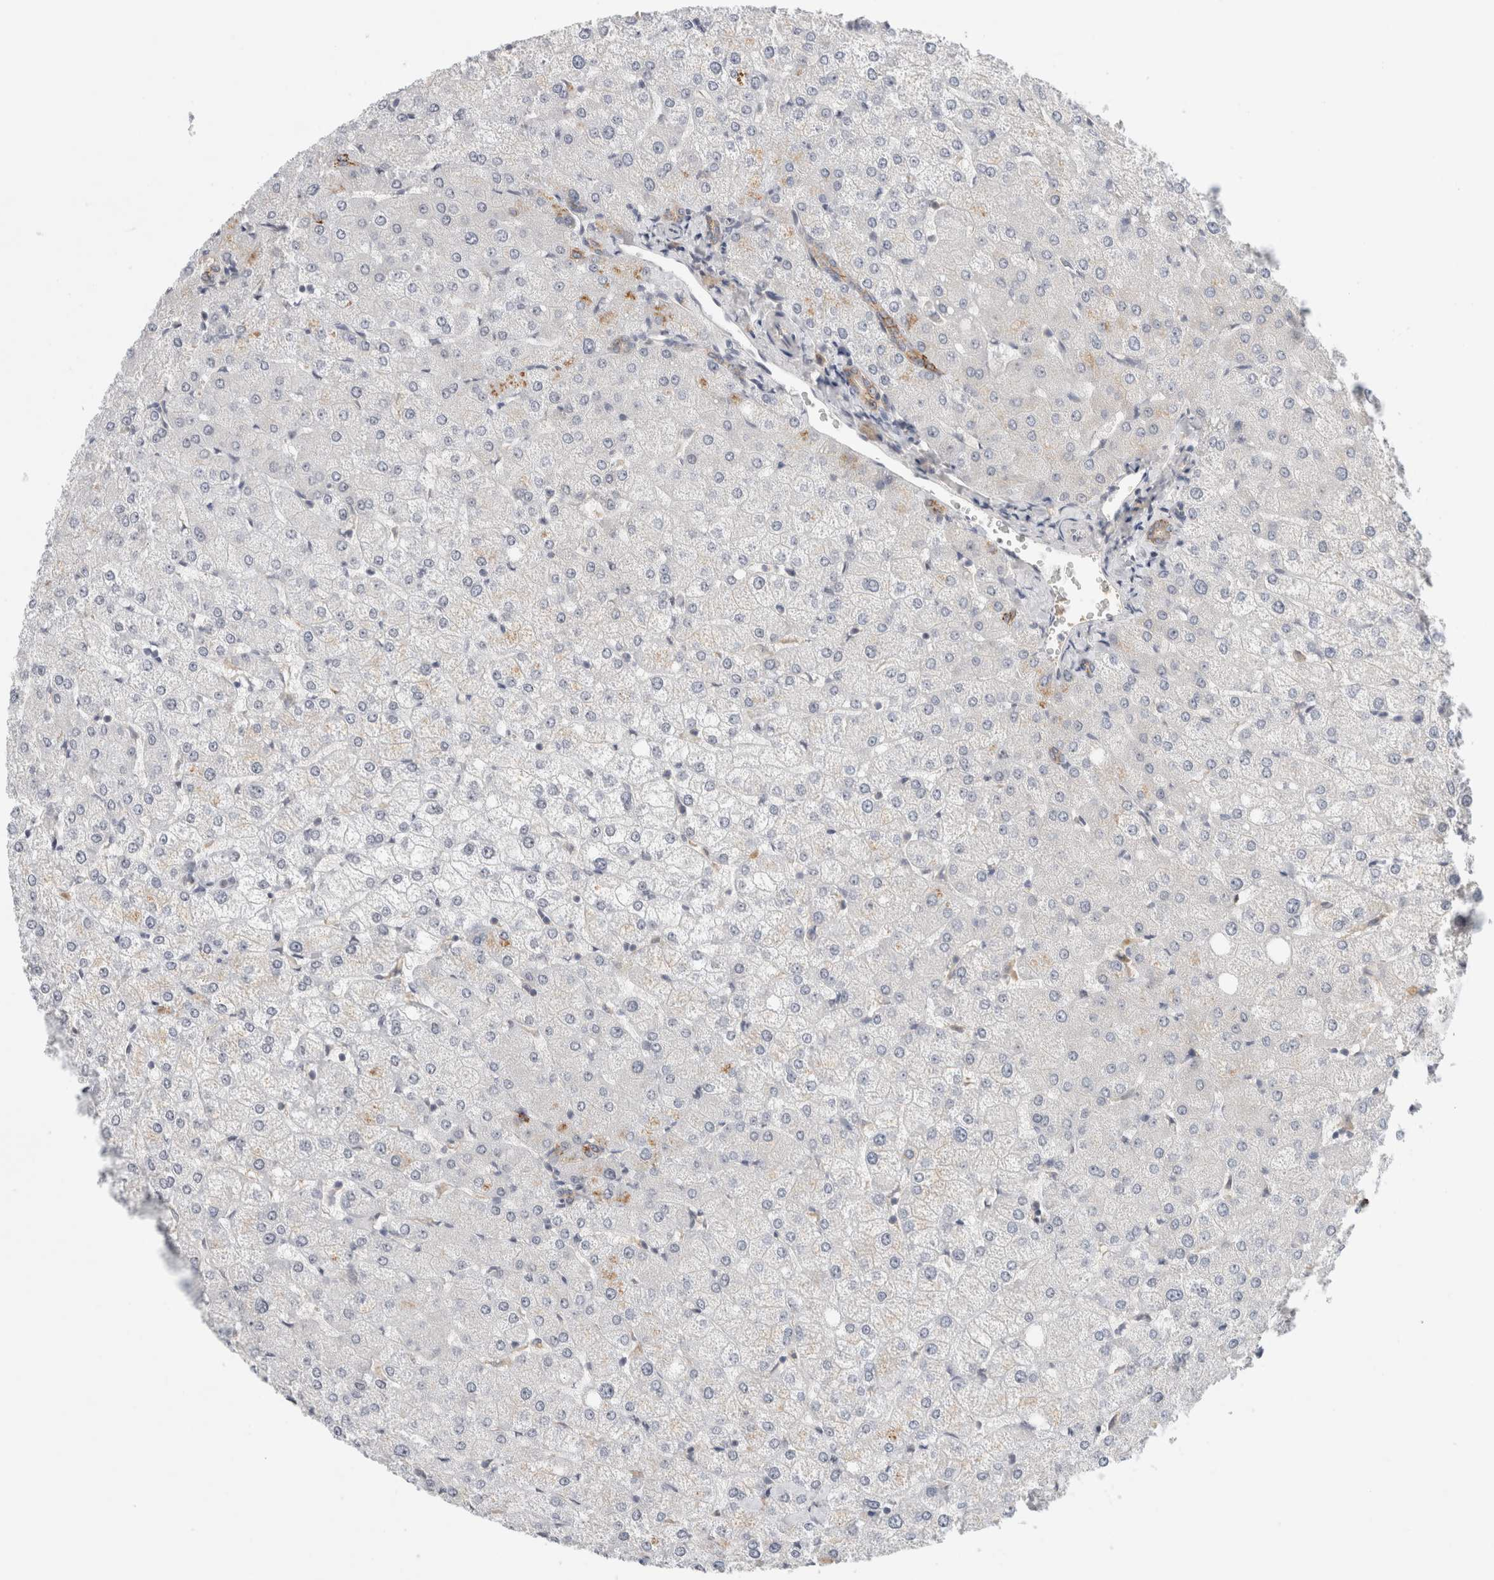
{"staining": {"intensity": "weak", "quantity": "25%-75%", "location": "cytoplasmic/membranous"}, "tissue": "liver", "cell_type": "Cholangiocytes", "image_type": "normal", "snomed": [{"axis": "morphology", "description": "Normal tissue, NOS"}, {"axis": "topography", "description": "Liver"}], "caption": "Liver stained for a protein exhibits weak cytoplasmic/membranous positivity in cholangiocytes. Nuclei are stained in blue.", "gene": "HCN3", "patient": {"sex": "female", "age": 54}}